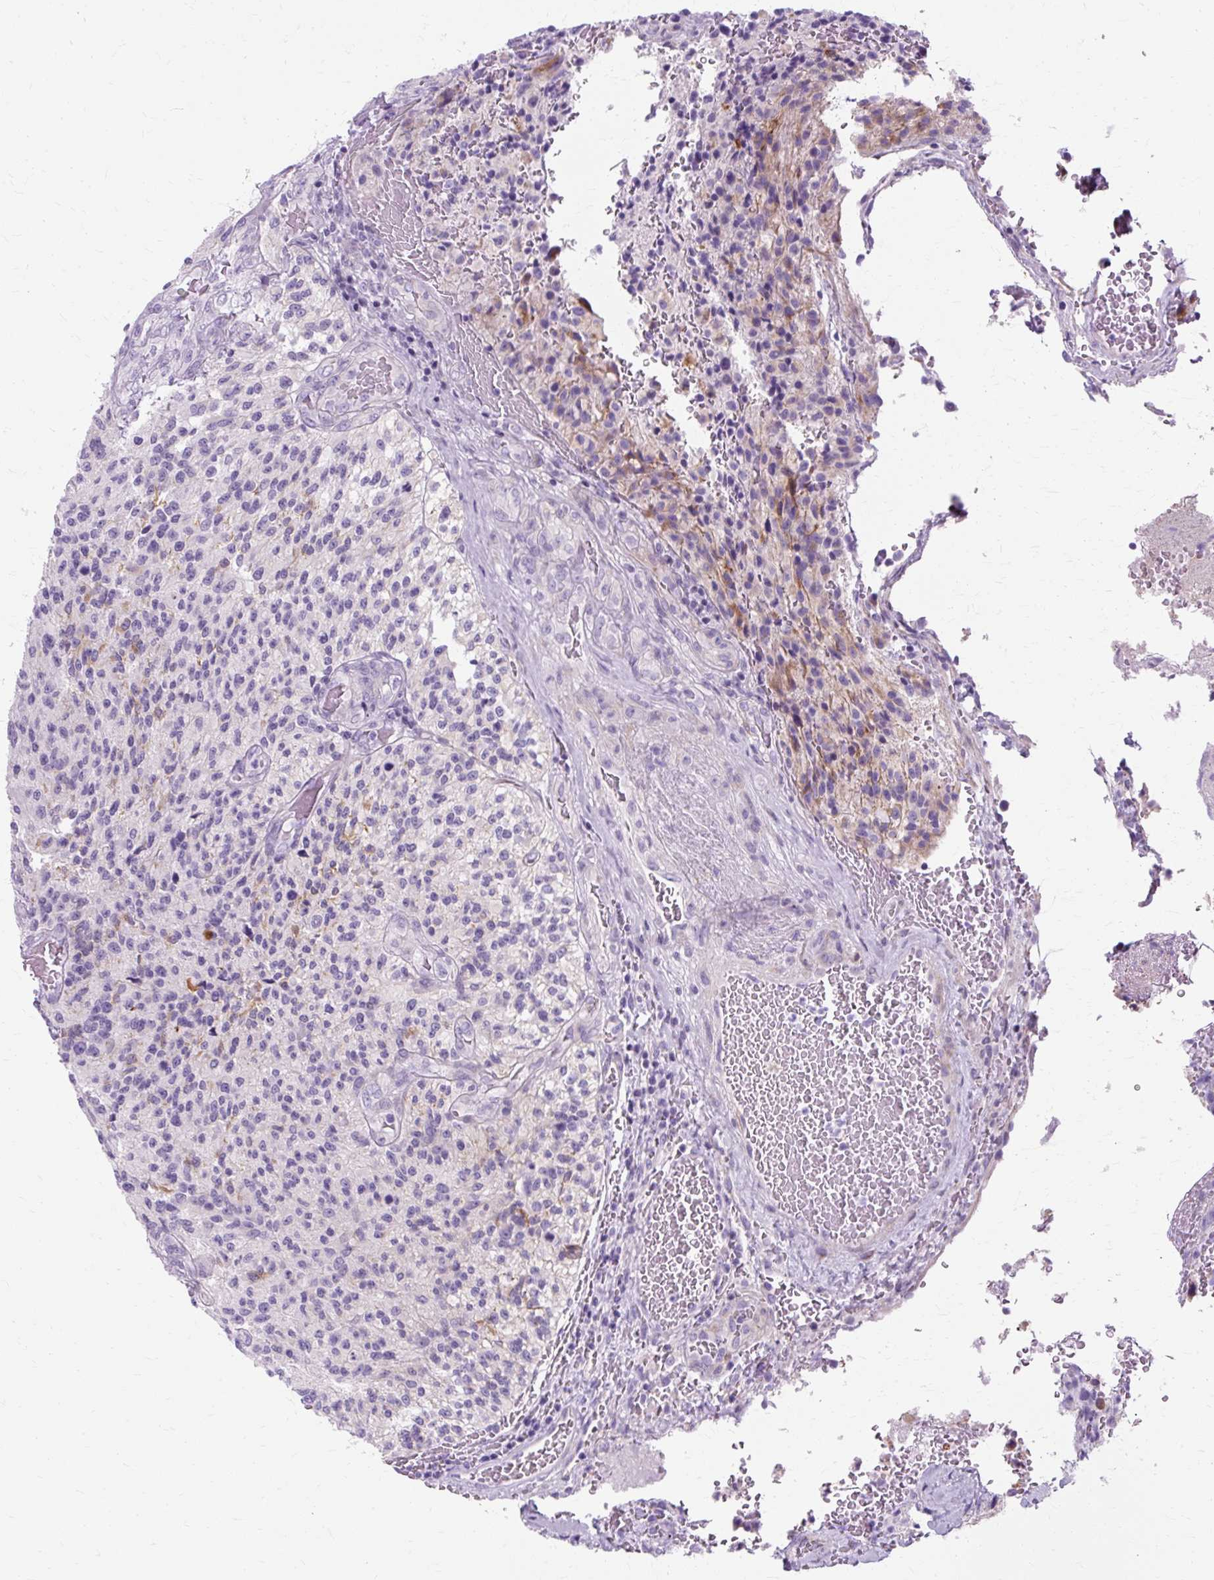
{"staining": {"intensity": "negative", "quantity": "none", "location": "none"}, "tissue": "glioma", "cell_type": "Tumor cells", "image_type": "cancer", "snomed": [{"axis": "morphology", "description": "Normal tissue, NOS"}, {"axis": "morphology", "description": "Glioma, malignant, High grade"}, {"axis": "topography", "description": "Cerebral cortex"}], "caption": "An immunohistochemistry (IHC) image of high-grade glioma (malignant) is shown. There is no staining in tumor cells of high-grade glioma (malignant).", "gene": "TMEM89", "patient": {"sex": "male", "age": 56}}